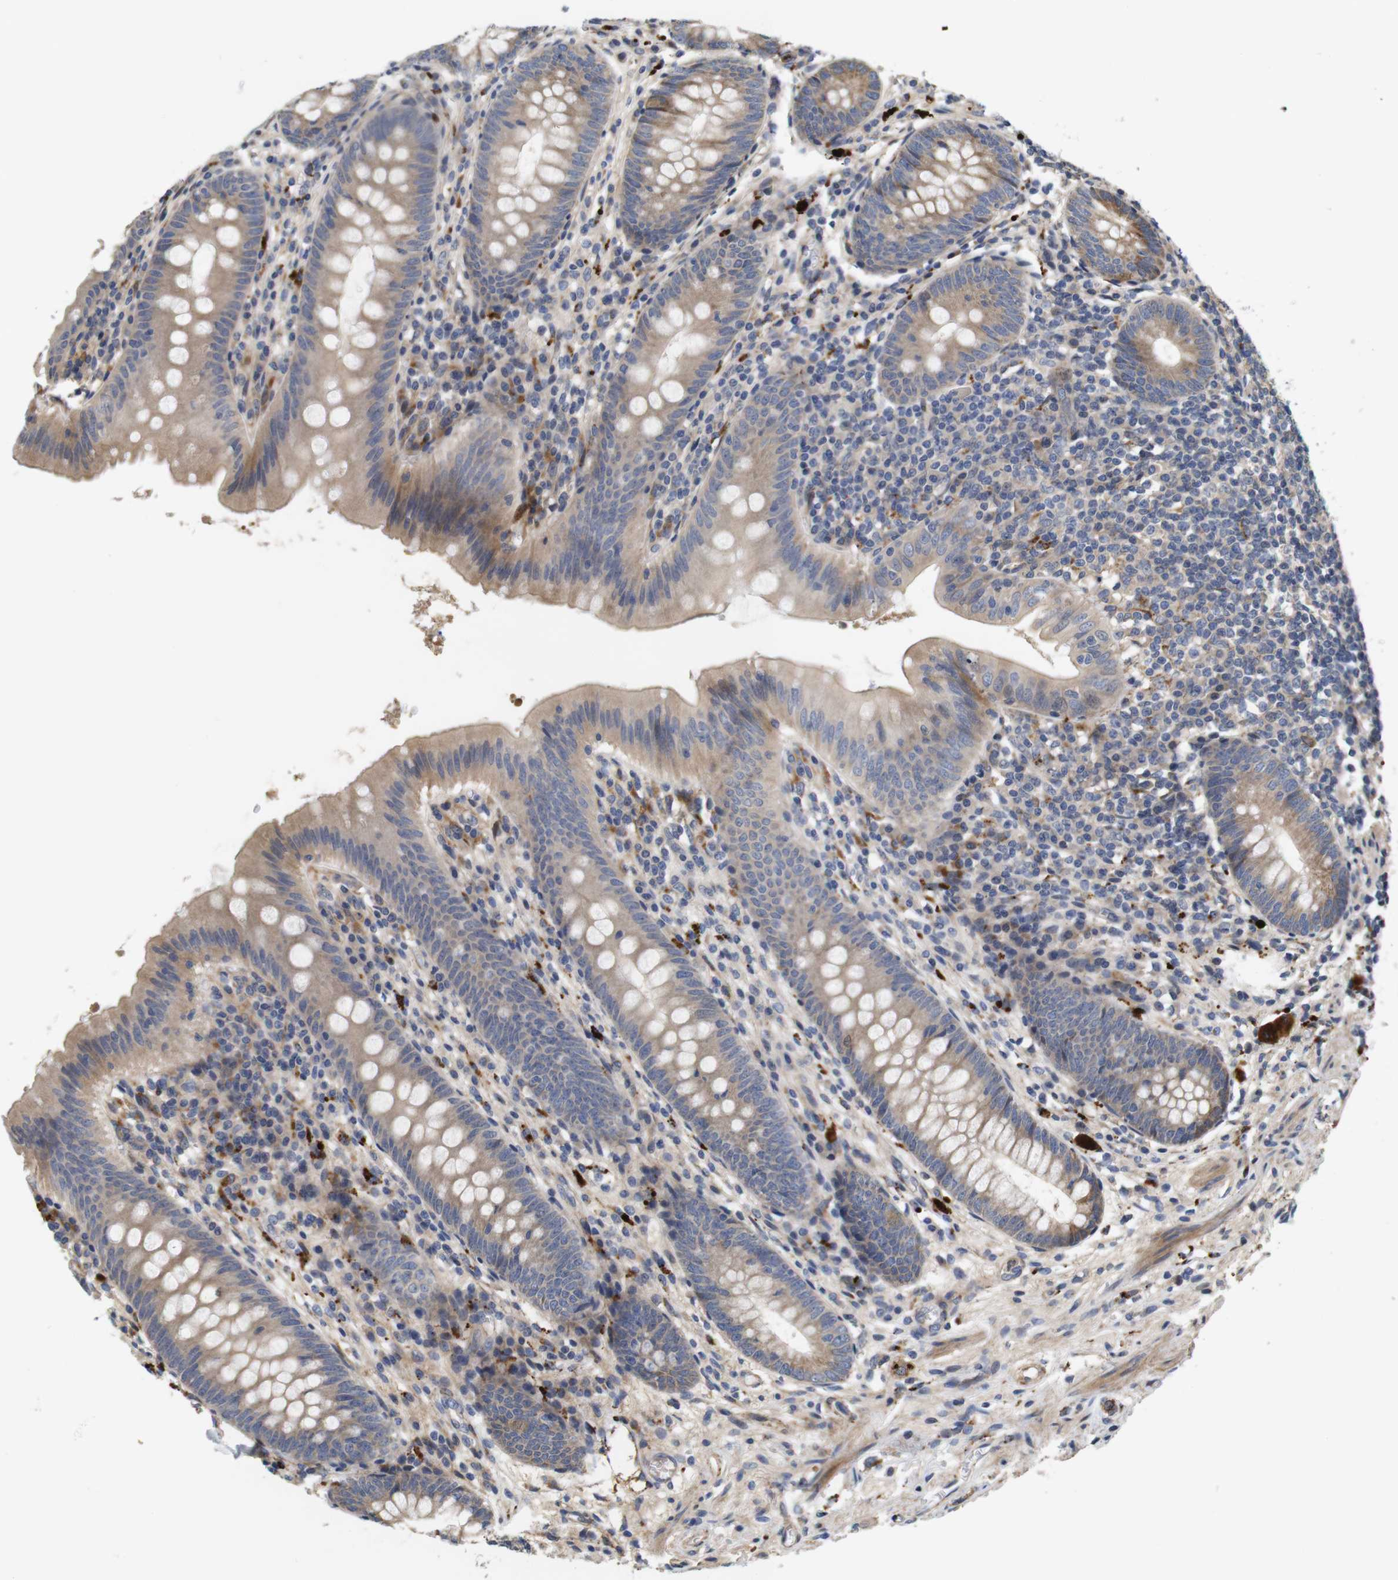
{"staining": {"intensity": "moderate", "quantity": ">75%", "location": "cytoplasmic/membranous"}, "tissue": "appendix", "cell_type": "Glandular cells", "image_type": "normal", "snomed": [{"axis": "morphology", "description": "Normal tissue, NOS"}, {"axis": "topography", "description": "Appendix"}], "caption": "The immunohistochemical stain shows moderate cytoplasmic/membranous expression in glandular cells of unremarkable appendix.", "gene": "SPRY3", "patient": {"sex": "male", "age": 56}}